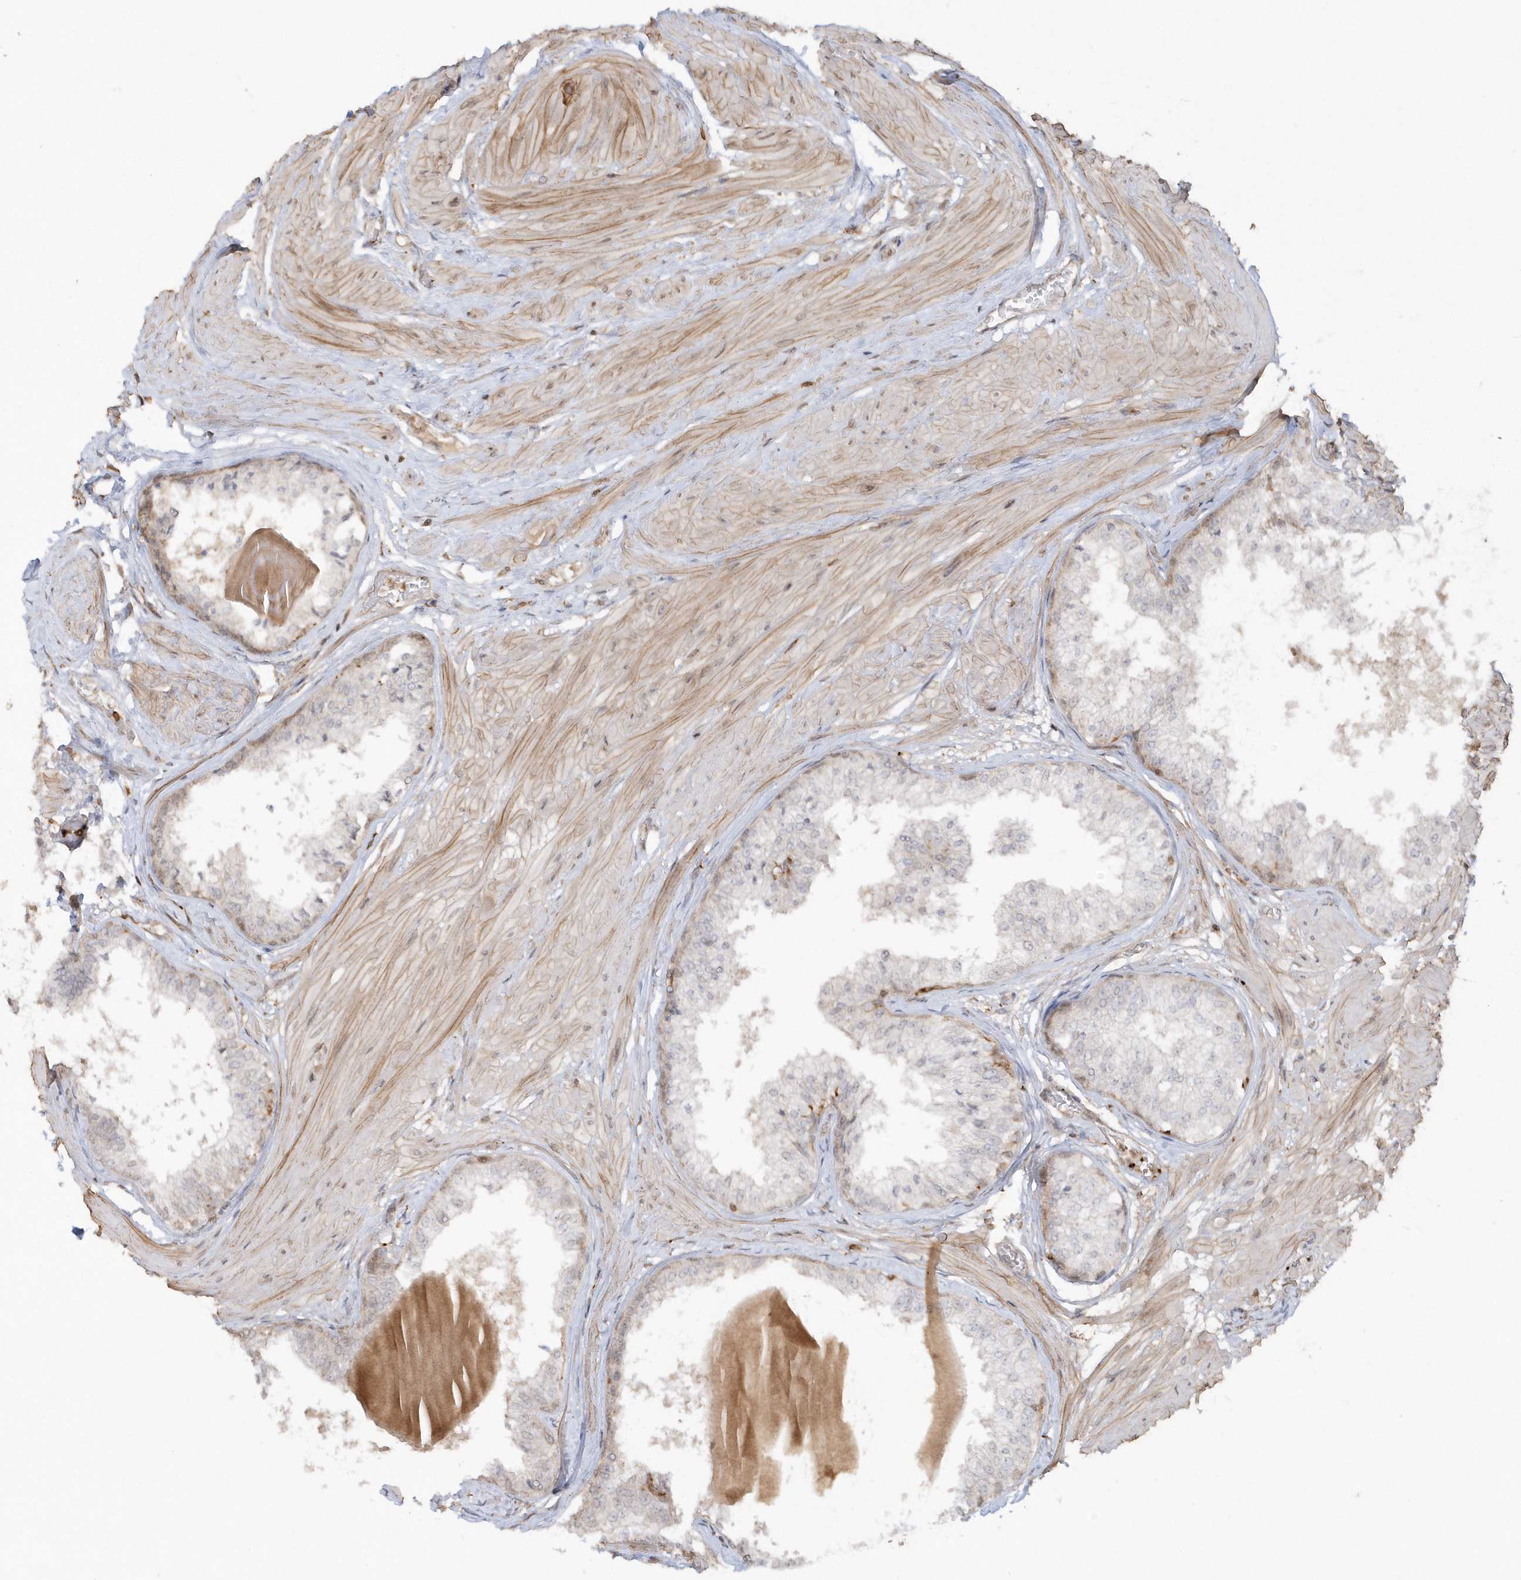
{"staining": {"intensity": "weak", "quantity": "<25%", "location": "cytoplasmic/membranous,nuclear"}, "tissue": "prostate", "cell_type": "Glandular cells", "image_type": "normal", "snomed": [{"axis": "morphology", "description": "Normal tissue, NOS"}, {"axis": "topography", "description": "Prostate"}], "caption": "An IHC histopathology image of benign prostate is shown. There is no staining in glandular cells of prostate.", "gene": "BSN", "patient": {"sex": "male", "age": 48}}